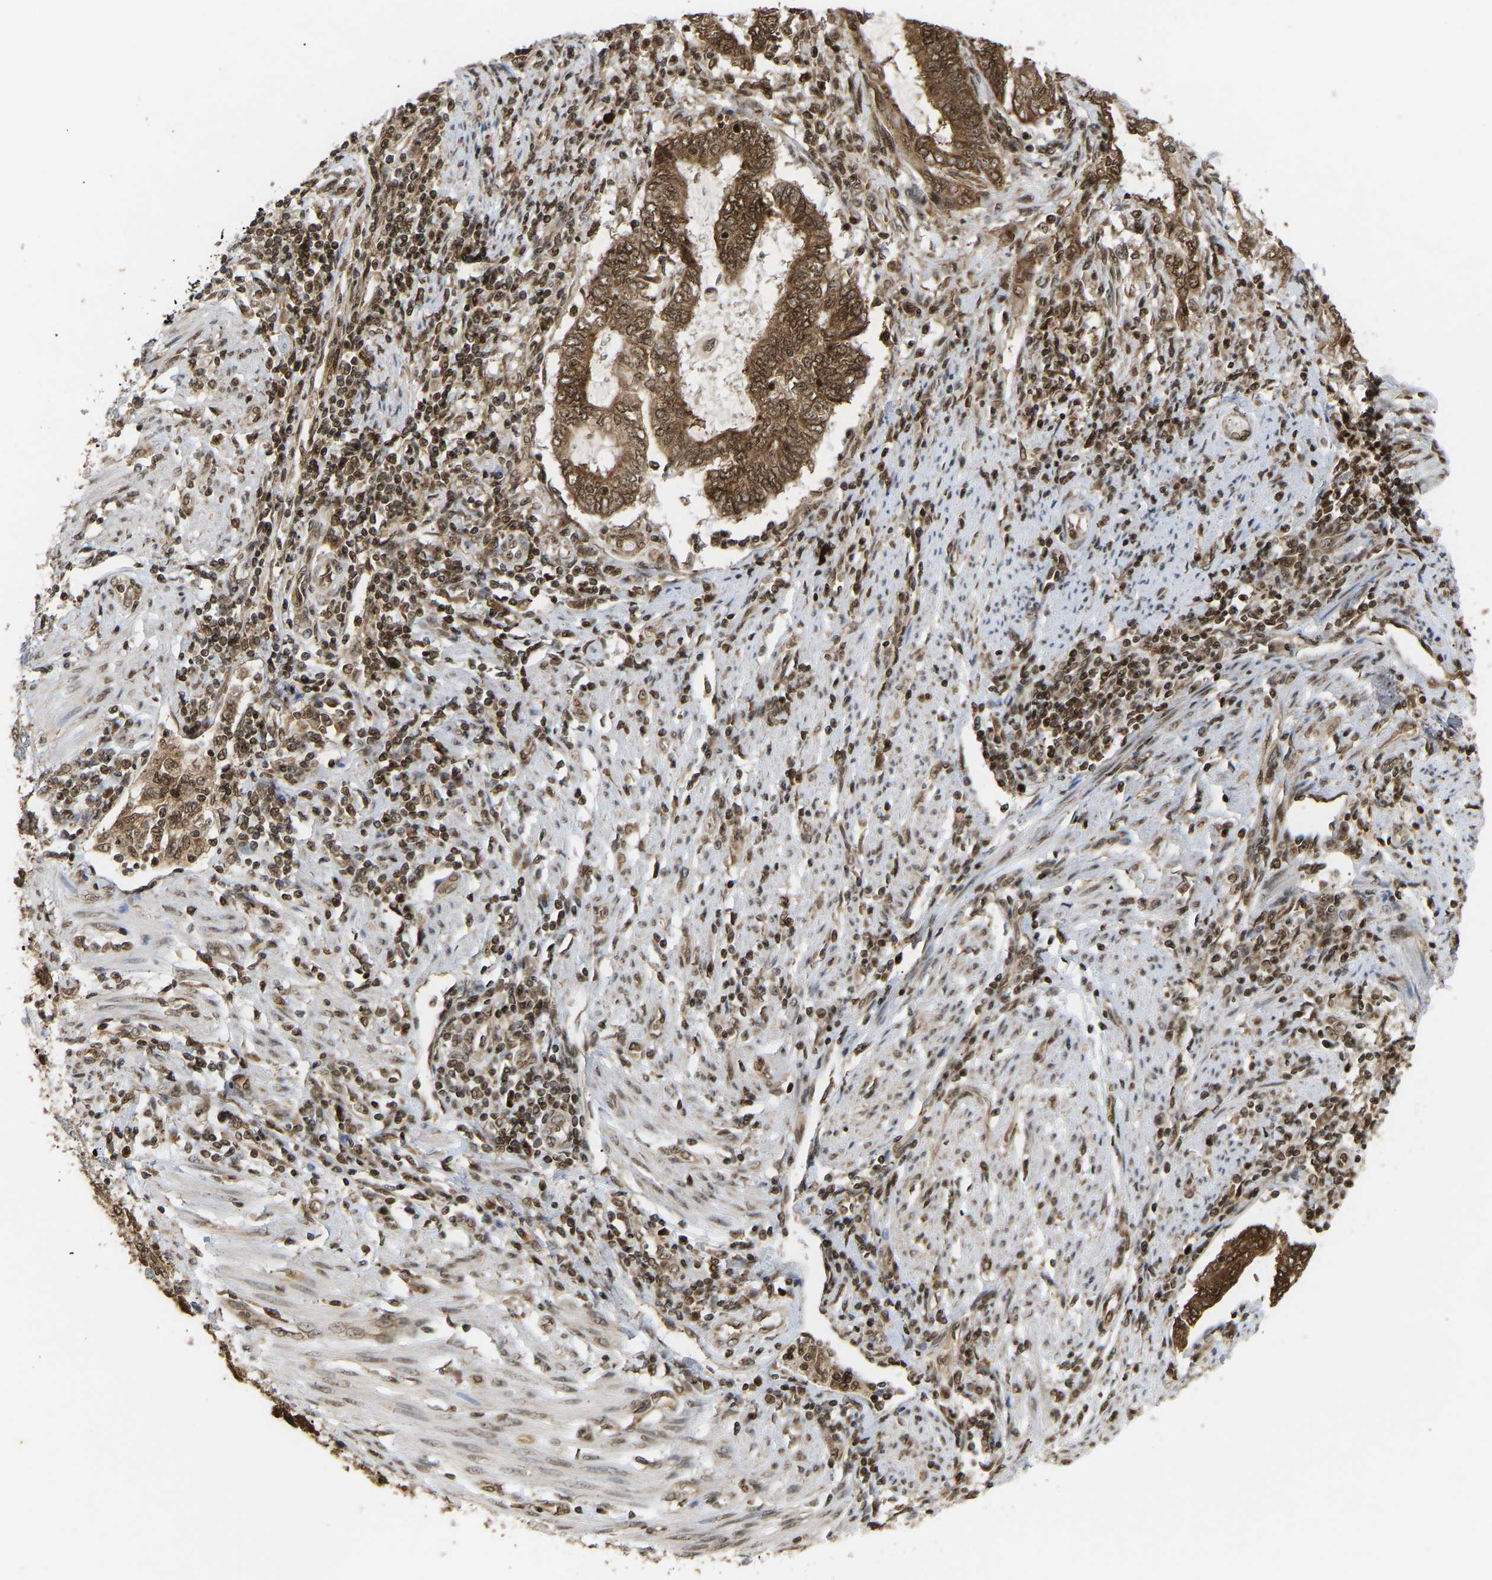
{"staining": {"intensity": "moderate", "quantity": ">75%", "location": "cytoplasmic/membranous,nuclear"}, "tissue": "endometrial cancer", "cell_type": "Tumor cells", "image_type": "cancer", "snomed": [{"axis": "morphology", "description": "Adenocarcinoma, NOS"}, {"axis": "topography", "description": "Uterus"}, {"axis": "topography", "description": "Endometrium"}], "caption": "Endometrial cancer stained for a protein displays moderate cytoplasmic/membranous and nuclear positivity in tumor cells. Nuclei are stained in blue.", "gene": "ALYREF", "patient": {"sex": "female", "age": 70}}